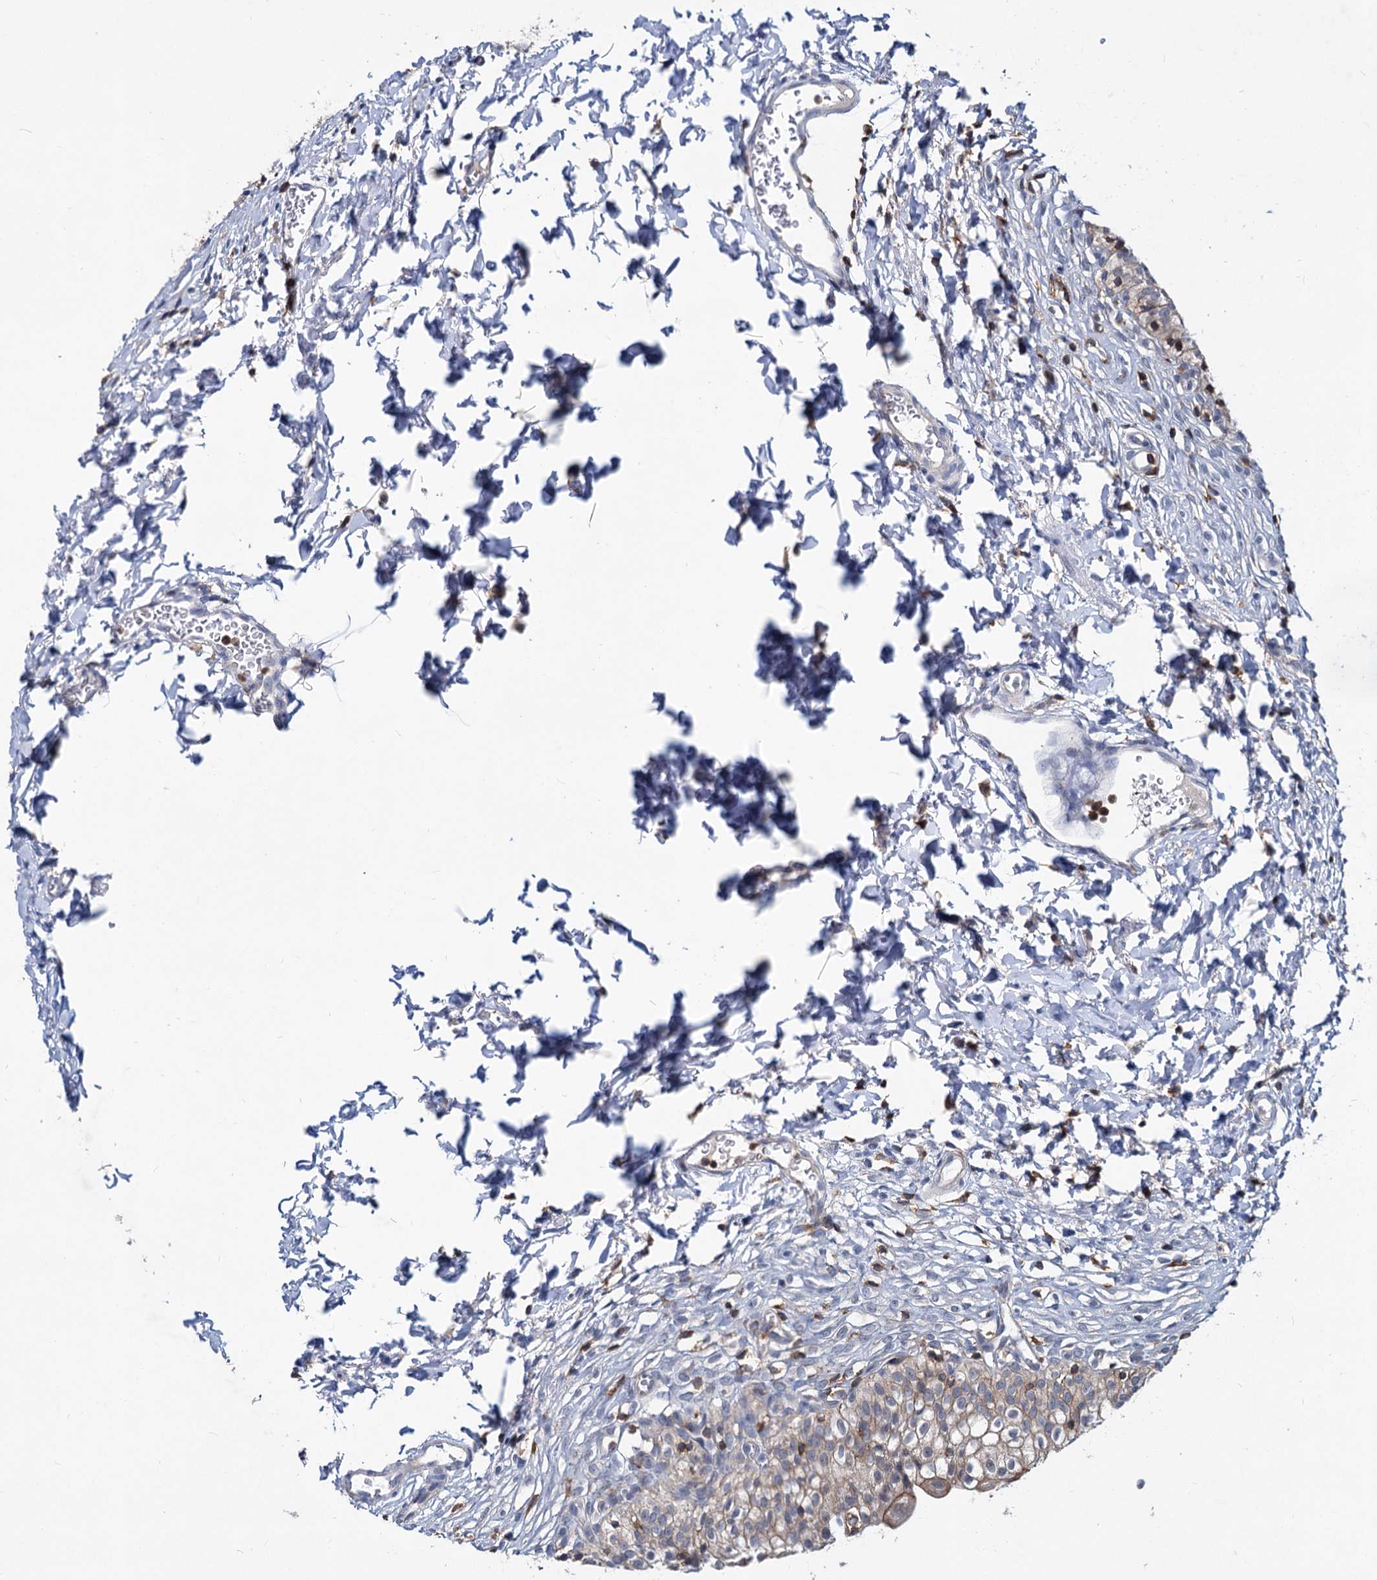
{"staining": {"intensity": "moderate", "quantity": ">75%", "location": "cytoplasmic/membranous"}, "tissue": "urinary bladder", "cell_type": "Urothelial cells", "image_type": "normal", "snomed": [{"axis": "morphology", "description": "Normal tissue, NOS"}, {"axis": "topography", "description": "Urinary bladder"}], "caption": "A photomicrograph of urinary bladder stained for a protein exhibits moderate cytoplasmic/membranous brown staining in urothelial cells. Immunohistochemistry (ihc) stains the protein of interest in brown and the nuclei are stained blue.", "gene": "LRCH4", "patient": {"sex": "male", "age": 55}}